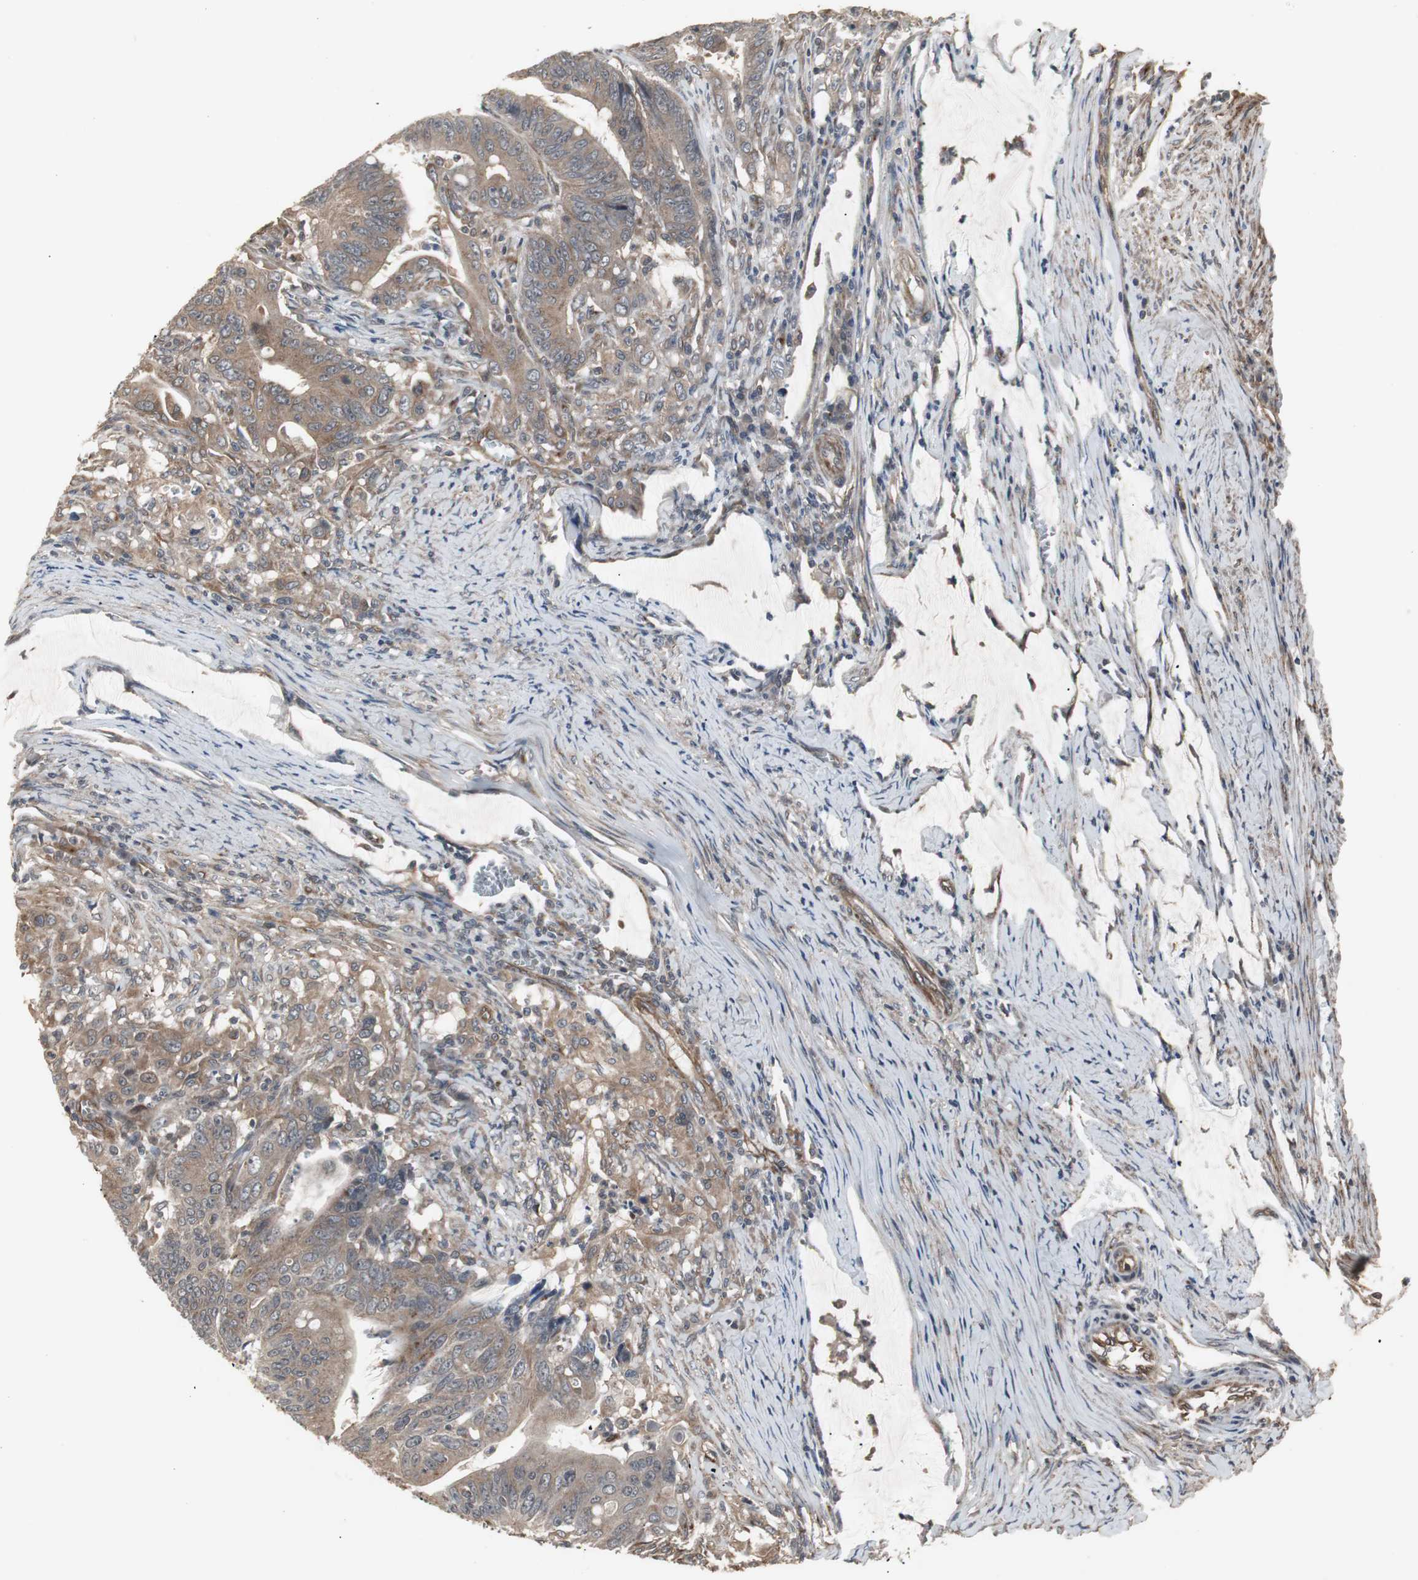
{"staining": {"intensity": "moderate", "quantity": ">75%", "location": "cytoplasmic/membranous"}, "tissue": "colorectal cancer", "cell_type": "Tumor cells", "image_type": "cancer", "snomed": [{"axis": "morphology", "description": "Adenocarcinoma, NOS"}, {"axis": "topography", "description": "Colon"}], "caption": "Colorectal cancer stained with a brown dye shows moderate cytoplasmic/membranous positive positivity in about >75% of tumor cells.", "gene": "ATP2B2", "patient": {"sex": "male", "age": 45}}